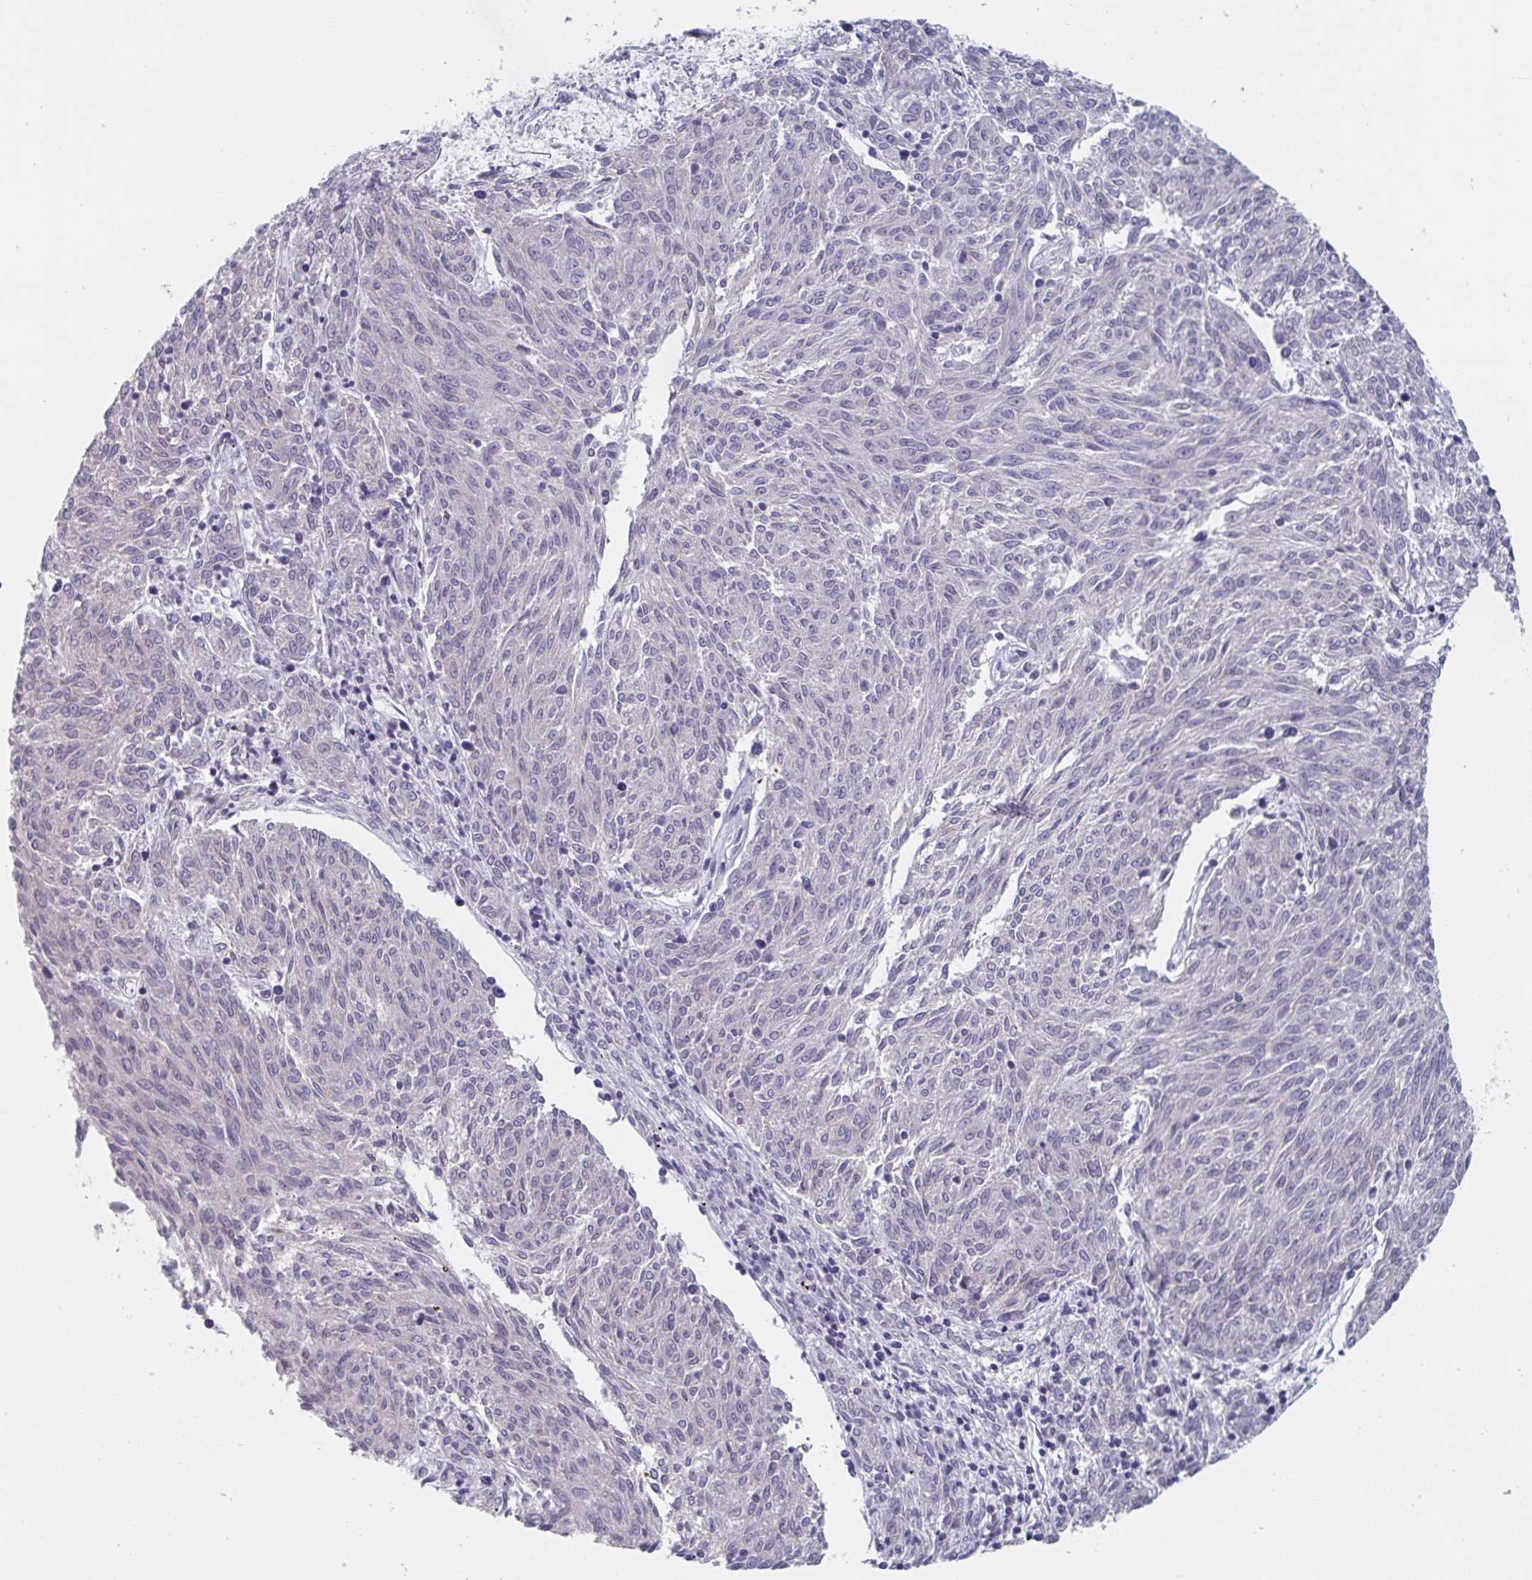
{"staining": {"intensity": "negative", "quantity": "none", "location": "none"}, "tissue": "melanoma", "cell_type": "Tumor cells", "image_type": "cancer", "snomed": [{"axis": "morphology", "description": "Malignant melanoma, NOS"}, {"axis": "topography", "description": "Skin"}], "caption": "The micrograph shows no staining of tumor cells in malignant melanoma.", "gene": "NDUFC2", "patient": {"sex": "female", "age": 72}}